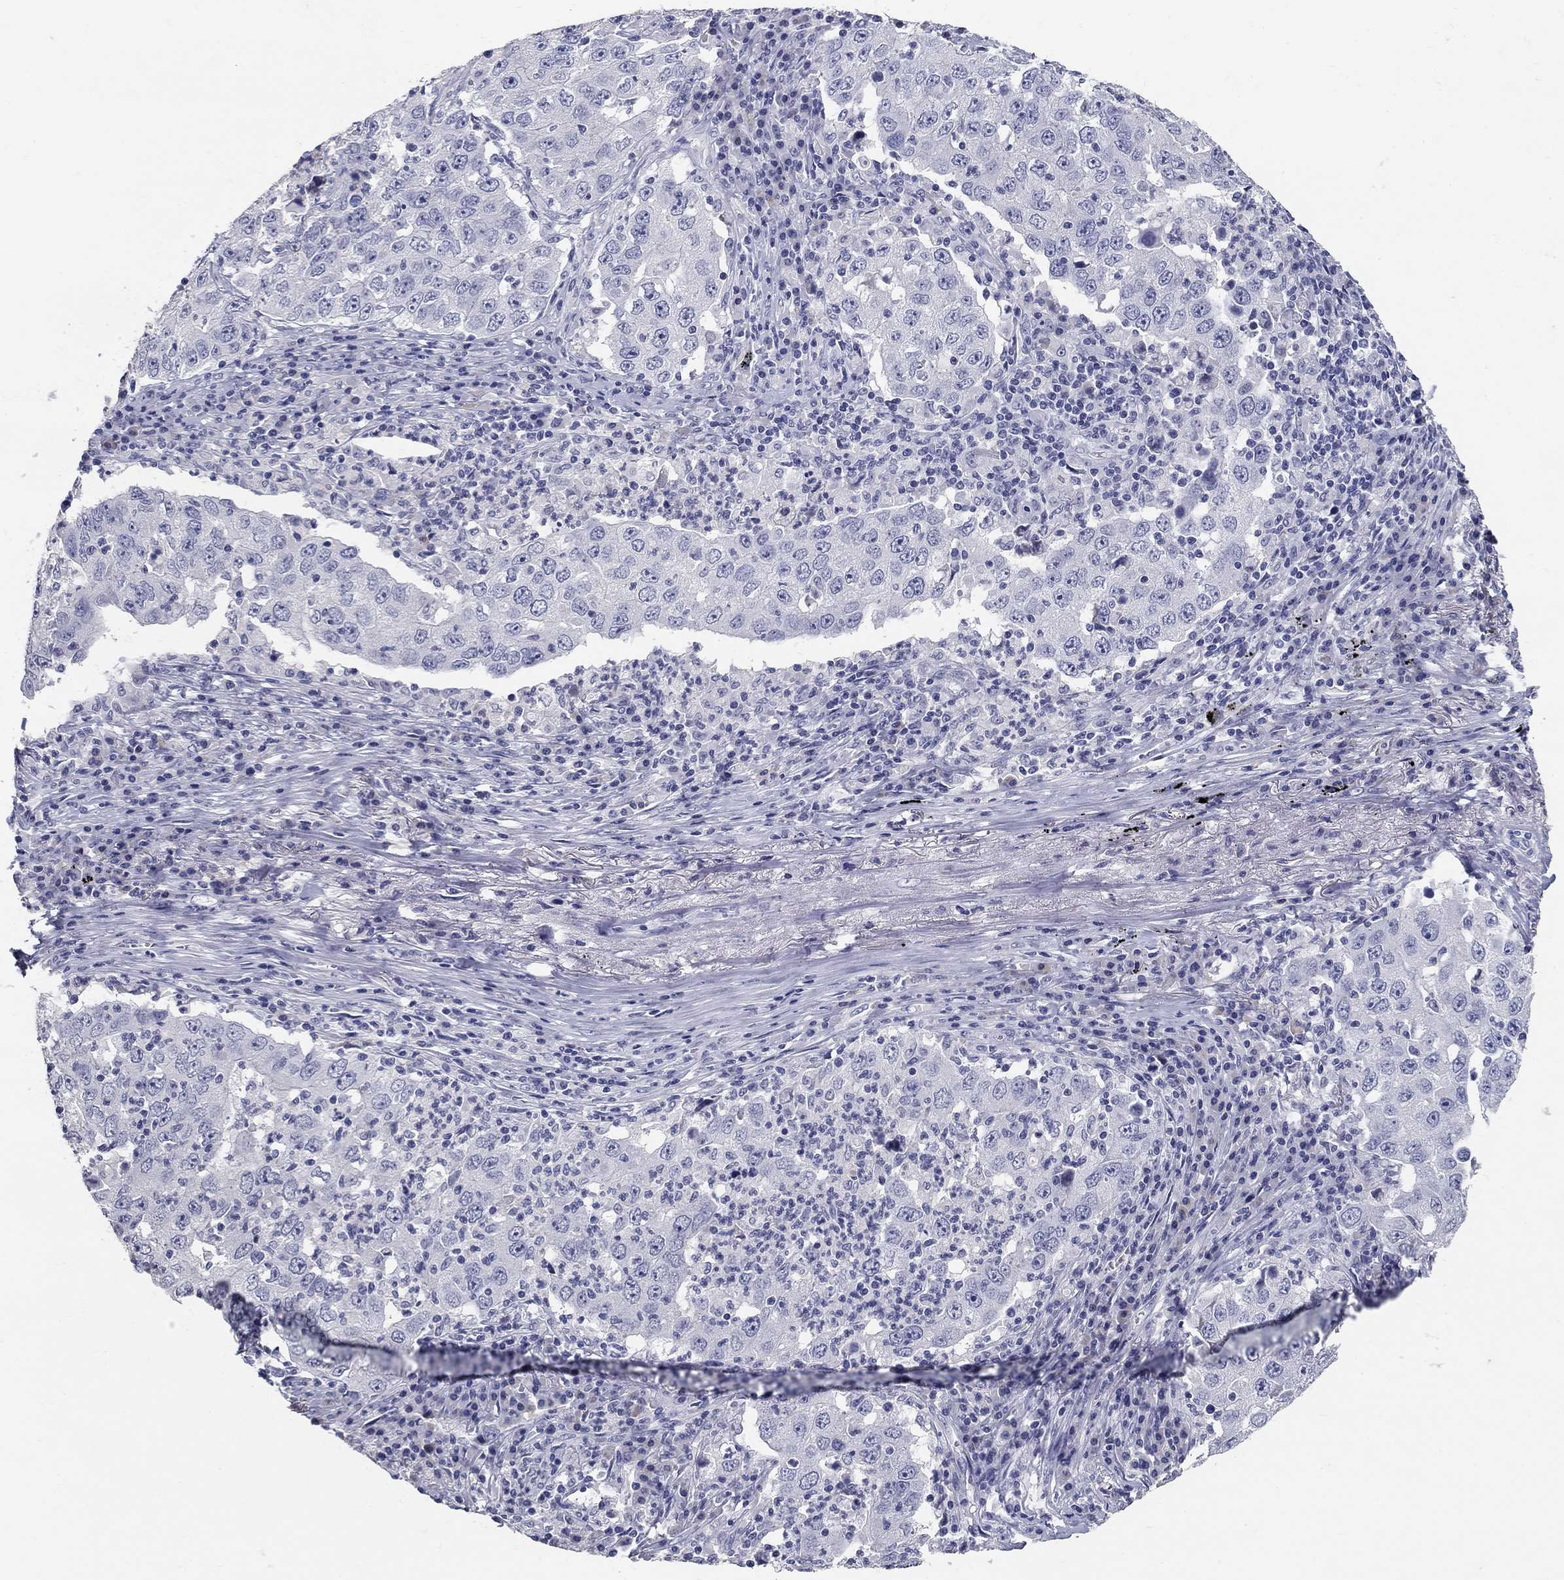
{"staining": {"intensity": "negative", "quantity": "none", "location": "none"}, "tissue": "lung cancer", "cell_type": "Tumor cells", "image_type": "cancer", "snomed": [{"axis": "morphology", "description": "Adenocarcinoma, NOS"}, {"axis": "topography", "description": "Lung"}], "caption": "Immunohistochemical staining of human lung adenocarcinoma displays no significant staining in tumor cells.", "gene": "POMC", "patient": {"sex": "male", "age": 73}}